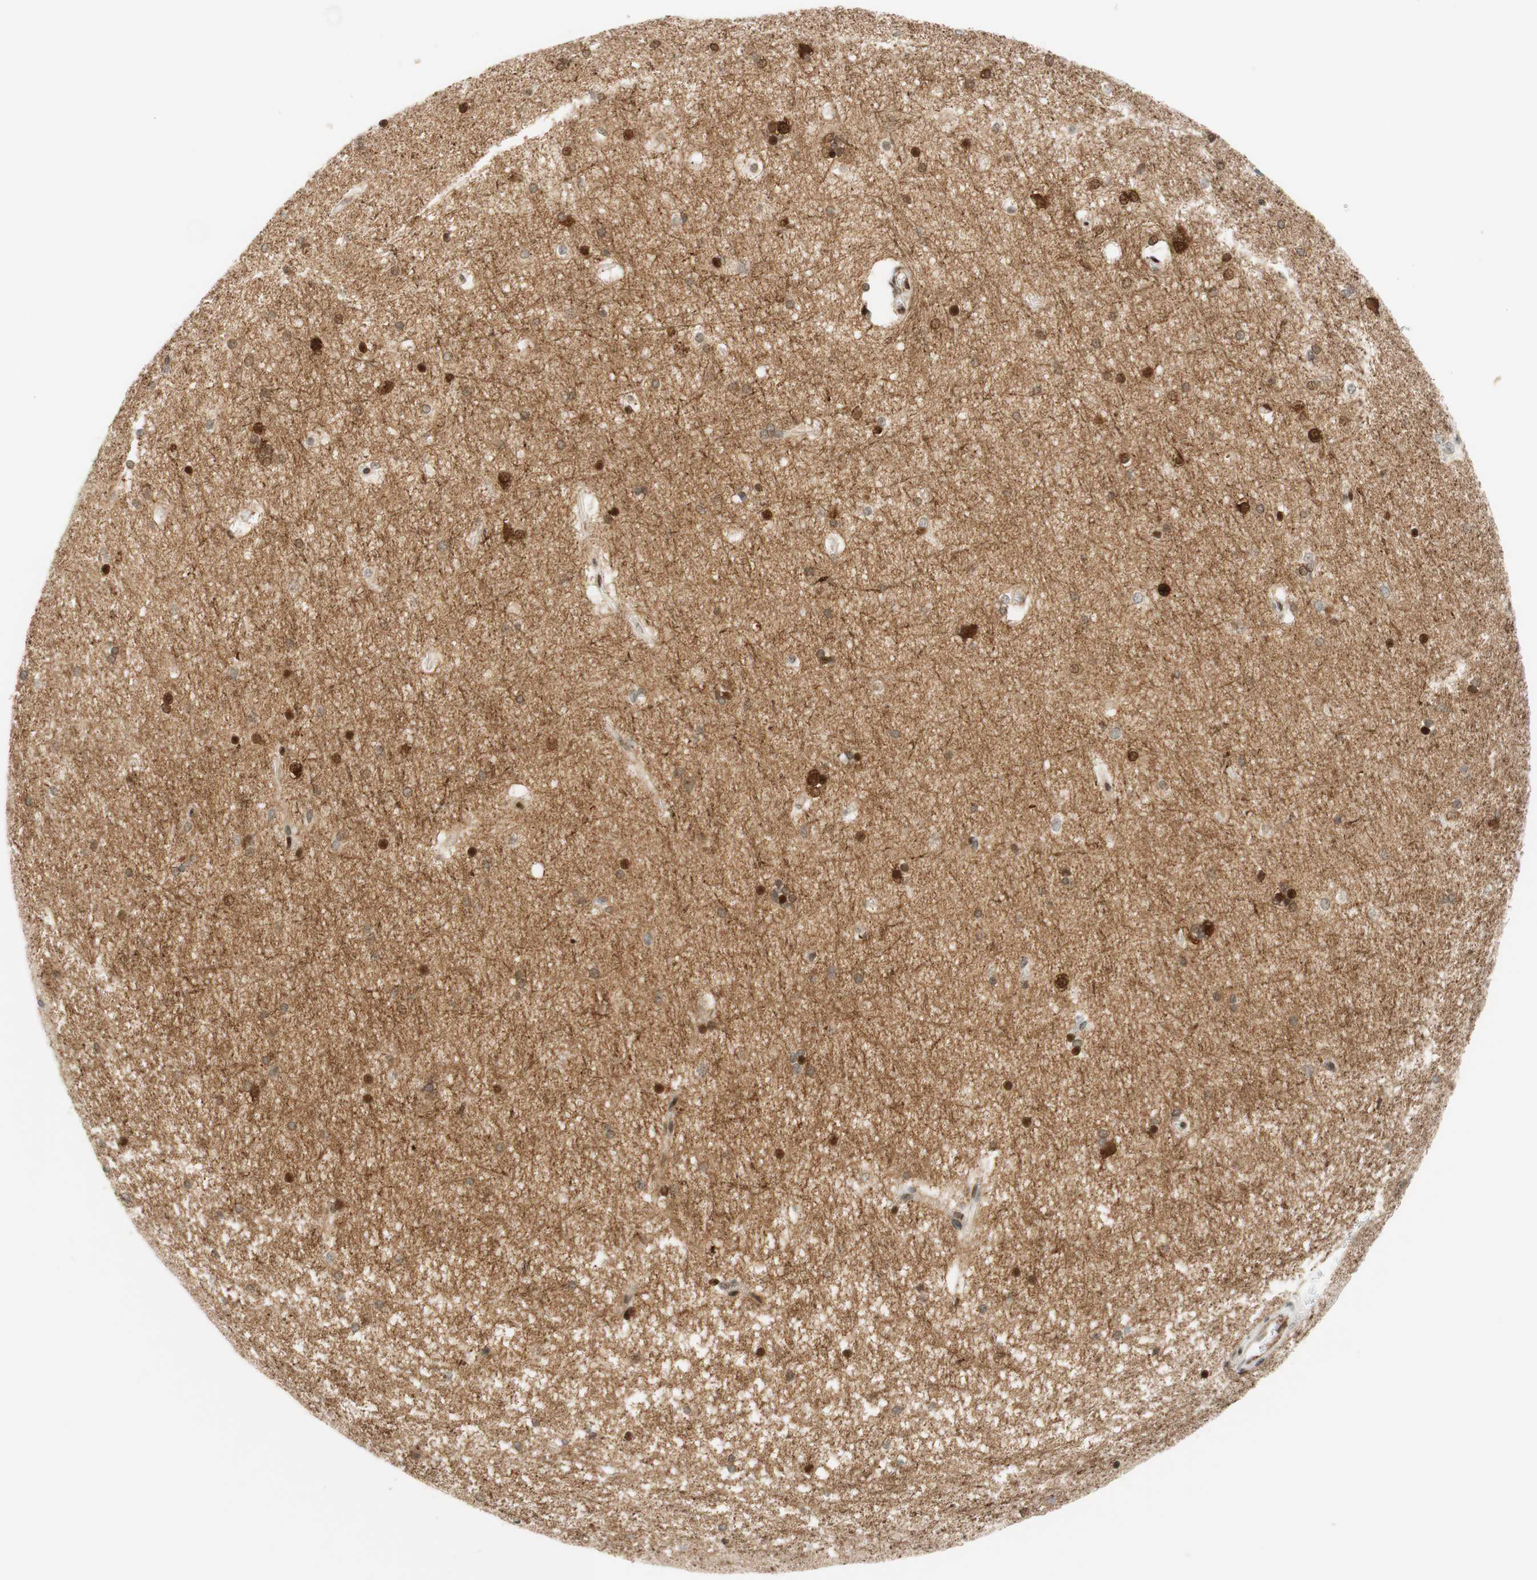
{"staining": {"intensity": "strong", "quantity": "<25%", "location": "cytoplasmic/membranous,nuclear"}, "tissue": "hippocampus", "cell_type": "Glial cells", "image_type": "normal", "snomed": [{"axis": "morphology", "description": "Normal tissue, NOS"}, {"axis": "topography", "description": "Hippocampus"}], "caption": "Immunohistochemistry (IHC) staining of benign hippocampus, which demonstrates medium levels of strong cytoplasmic/membranous,nuclear expression in approximately <25% of glial cells indicating strong cytoplasmic/membranous,nuclear protein positivity. The staining was performed using DAB (3,3'-diaminobenzidine) (brown) for protein detection and nuclei were counterstained in hematoxylin (blue).", "gene": "STMN1", "patient": {"sex": "female", "age": 19}}